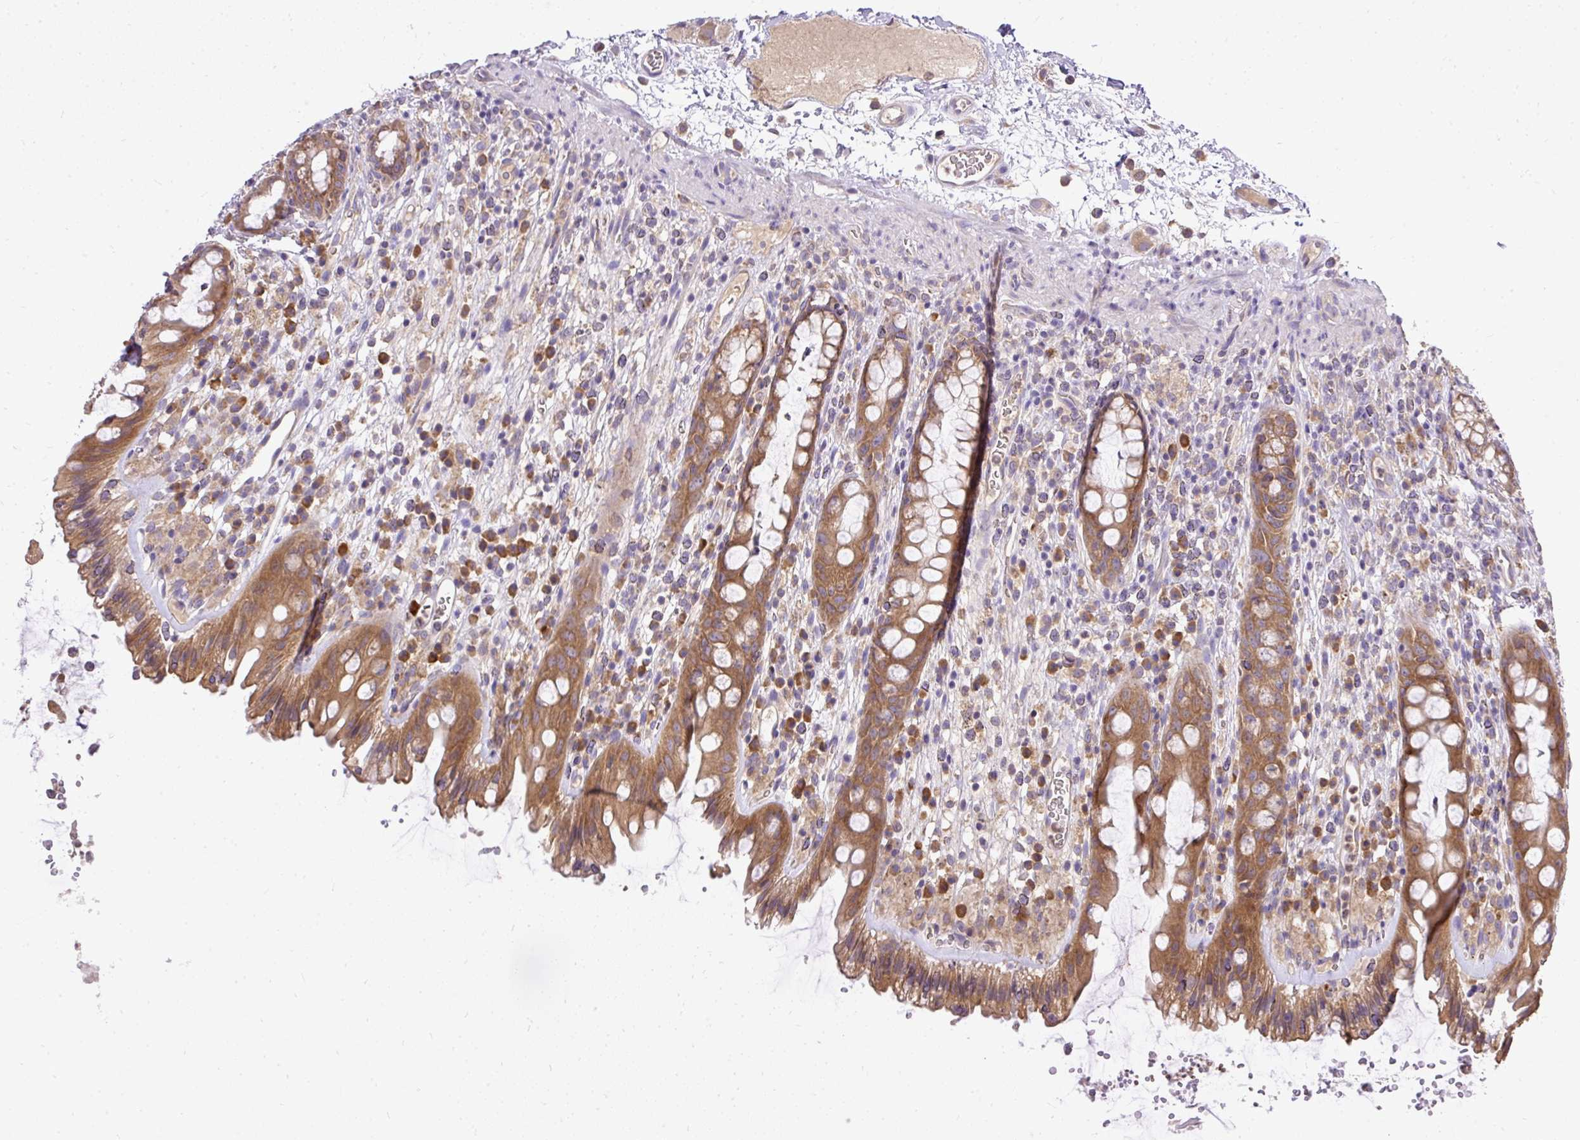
{"staining": {"intensity": "moderate", "quantity": ">75%", "location": "cytoplasmic/membranous"}, "tissue": "rectum", "cell_type": "Glandular cells", "image_type": "normal", "snomed": [{"axis": "morphology", "description": "Normal tissue, NOS"}, {"axis": "topography", "description": "Rectum"}], "caption": "Immunohistochemistry (IHC) histopathology image of unremarkable rectum: human rectum stained using immunohistochemistry exhibits medium levels of moderate protein expression localized specifically in the cytoplasmic/membranous of glandular cells, appearing as a cytoplasmic/membranous brown color.", "gene": "SEC63", "patient": {"sex": "female", "age": 57}}